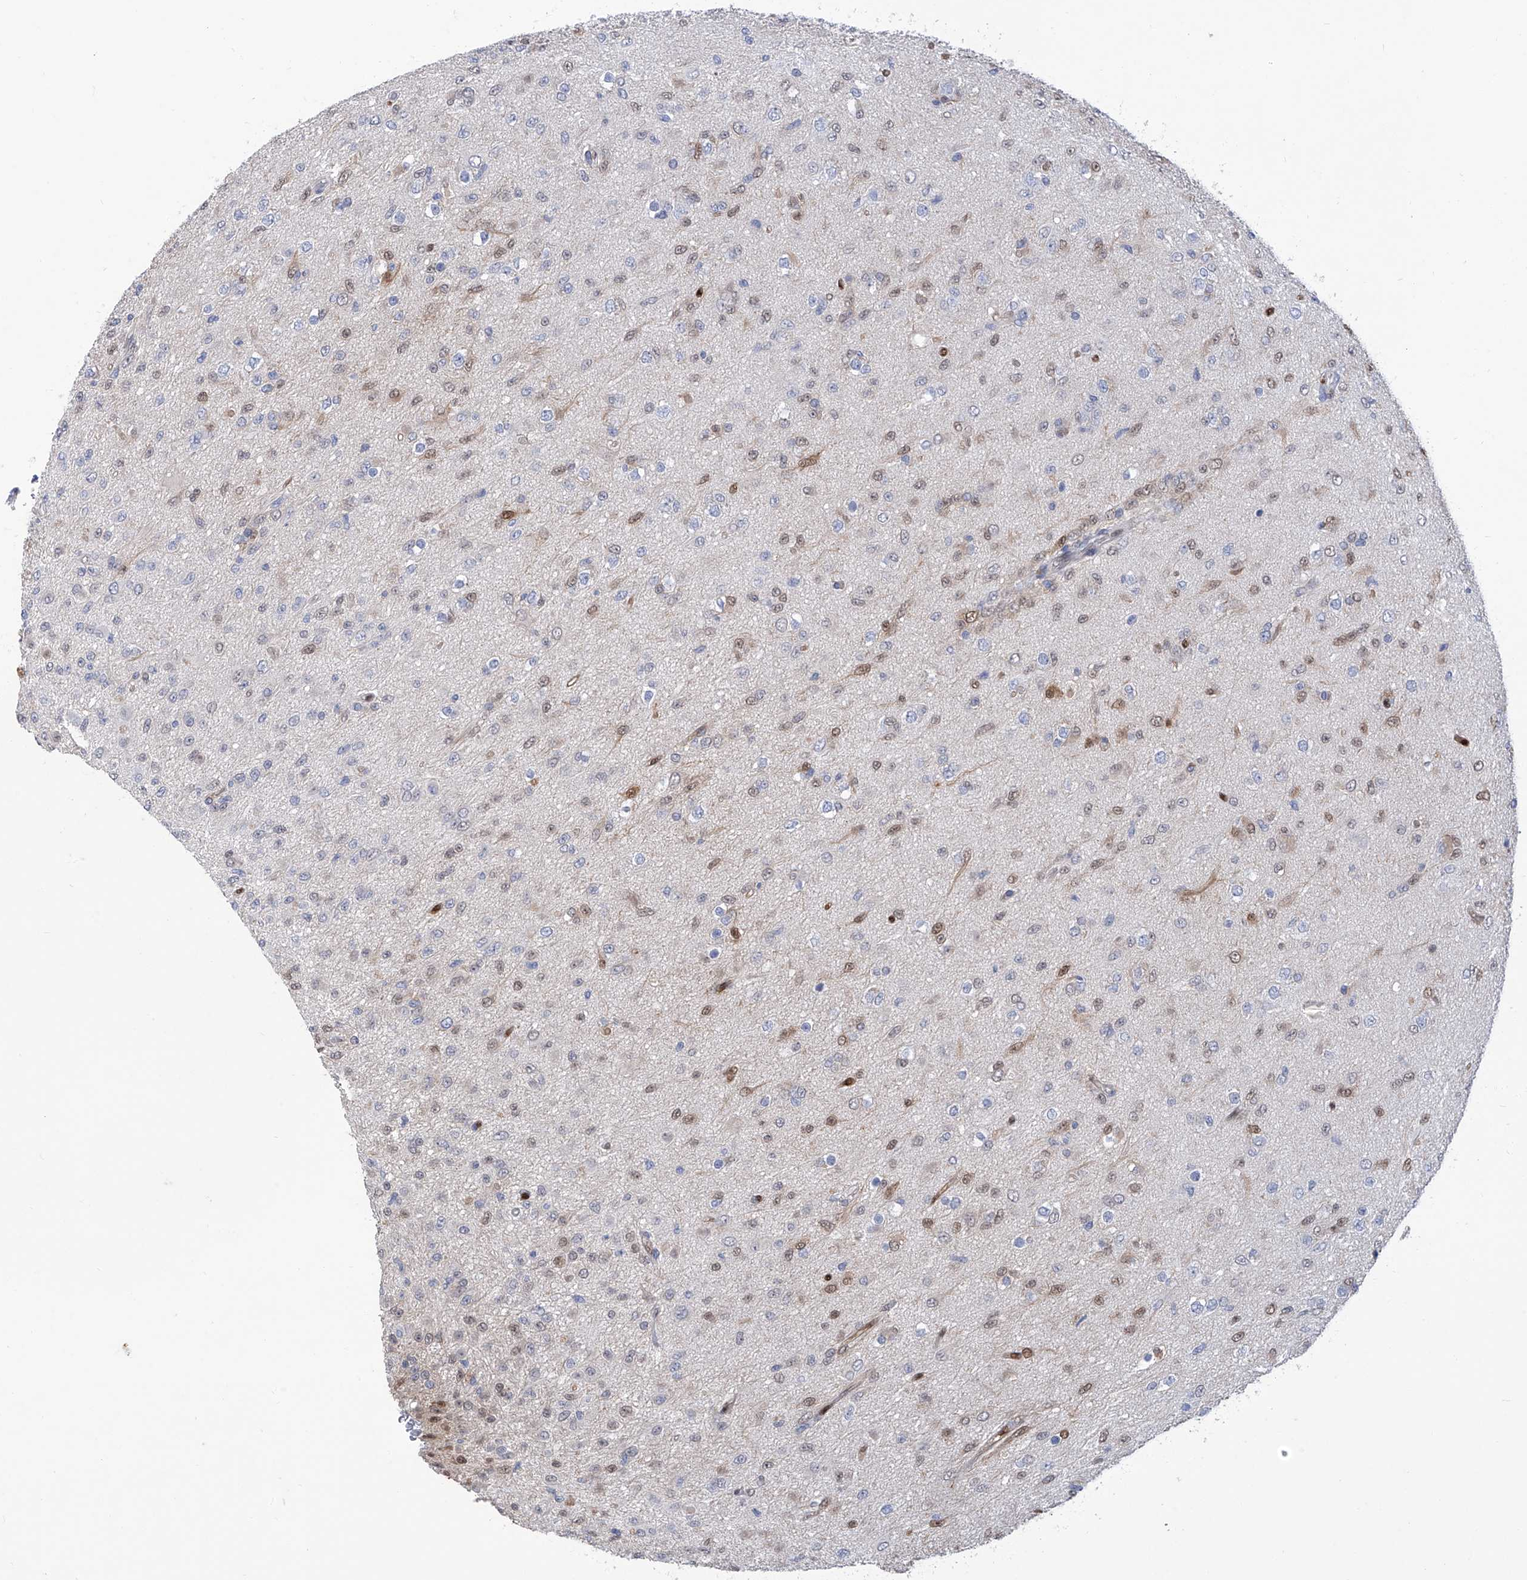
{"staining": {"intensity": "moderate", "quantity": "<25%", "location": "nuclear"}, "tissue": "glioma", "cell_type": "Tumor cells", "image_type": "cancer", "snomed": [{"axis": "morphology", "description": "Glioma, malignant, Low grade"}, {"axis": "topography", "description": "Brain"}], "caption": "Malignant low-grade glioma stained for a protein (brown) displays moderate nuclear positive positivity in about <25% of tumor cells.", "gene": "PHF20", "patient": {"sex": "male", "age": 65}}